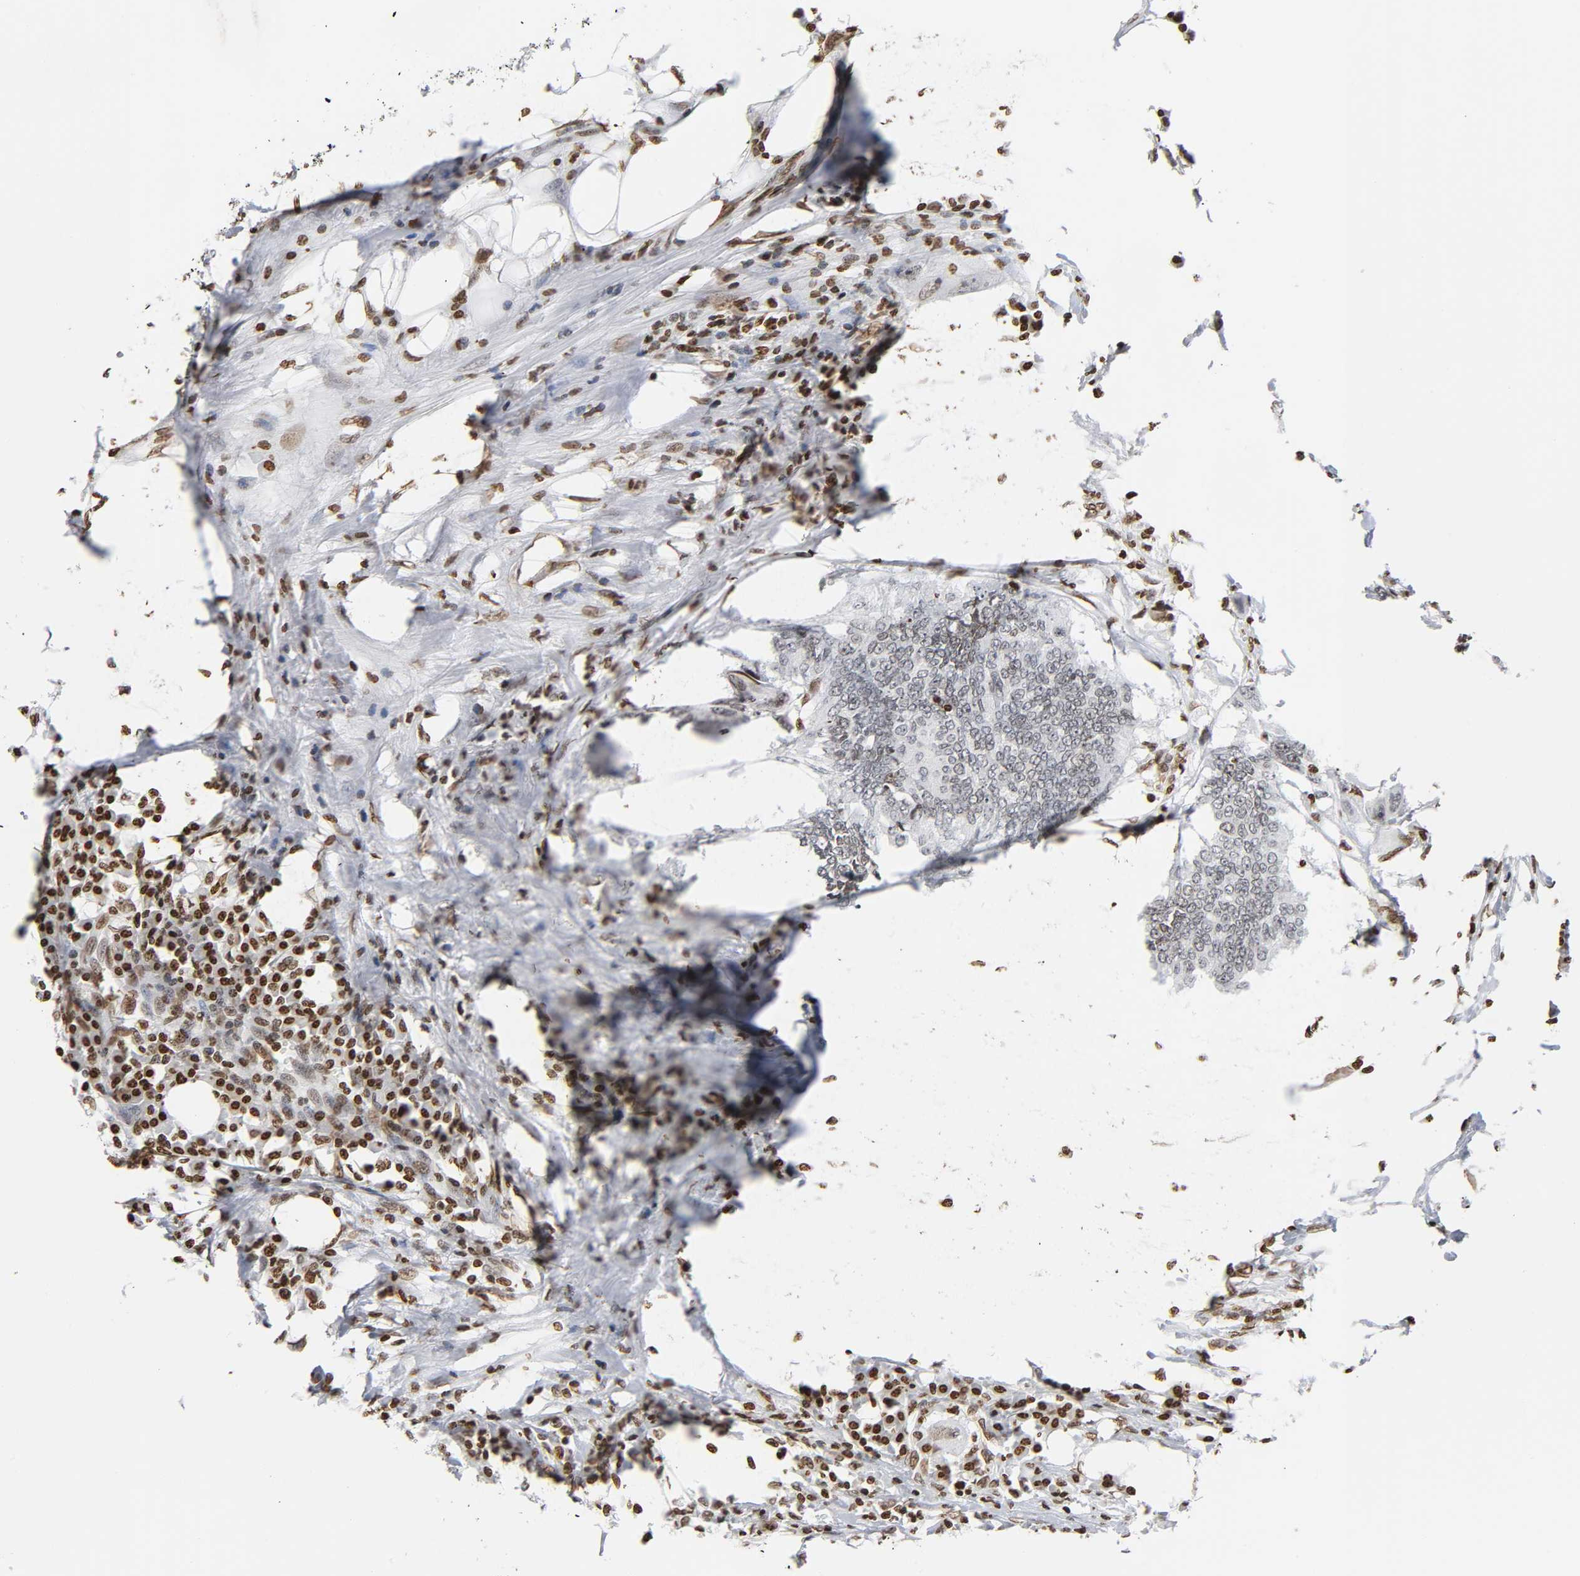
{"staining": {"intensity": "moderate", "quantity": ">75%", "location": "nuclear"}, "tissue": "colorectal cancer", "cell_type": "Tumor cells", "image_type": "cancer", "snomed": [{"axis": "morphology", "description": "Adenocarcinoma, NOS"}, {"axis": "topography", "description": "Colon"}], "caption": "A brown stain labels moderate nuclear staining of a protein in colorectal adenocarcinoma tumor cells.", "gene": "HOXA6", "patient": {"sex": "male", "age": 71}}